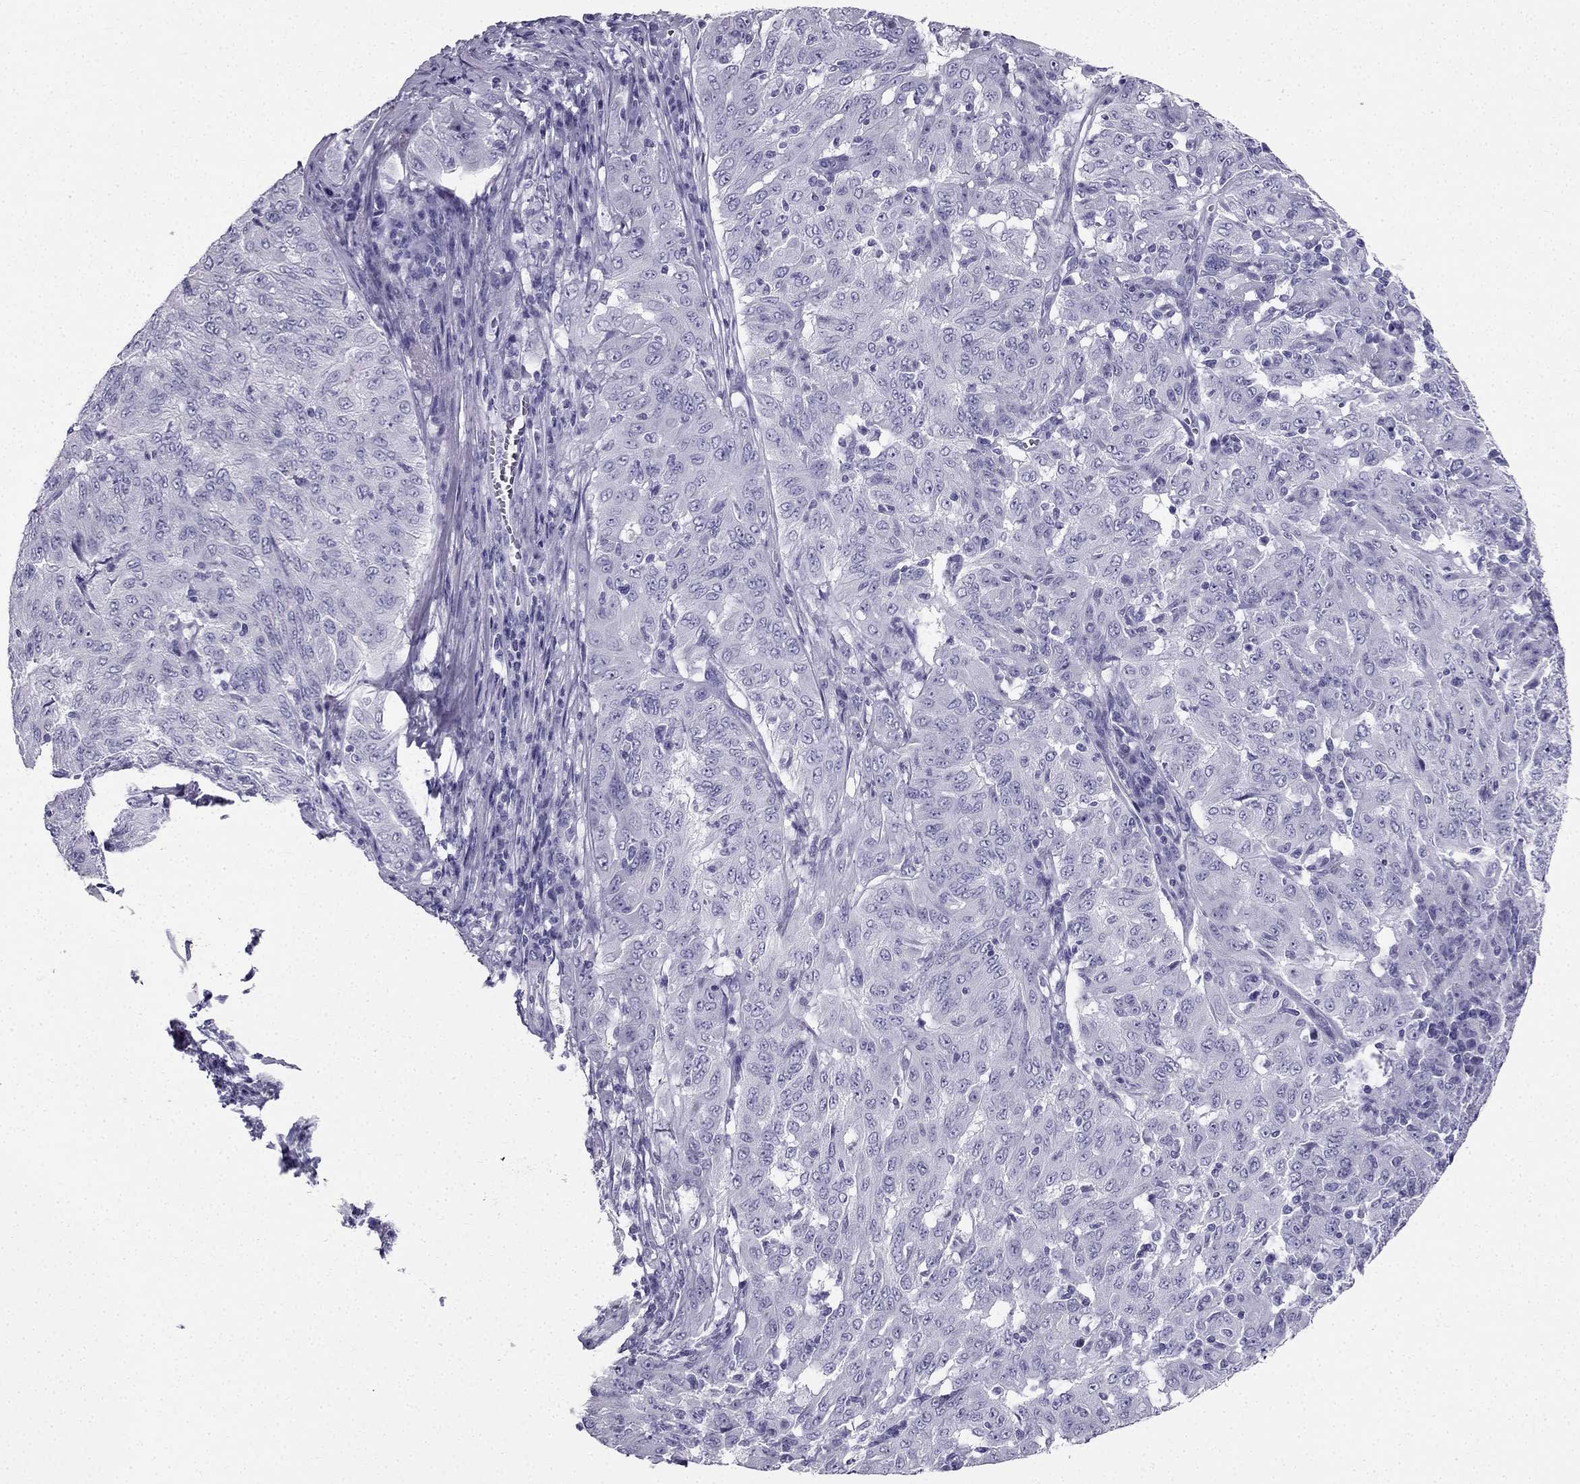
{"staining": {"intensity": "negative", "quantity": "none", "location": "none"}, "tissue": "pancreatic cancer", "cell_type": "Tumor cells", "image_type": "cancer", "snomed": [{"axis": "morphology", "description": "Adenocarcinoma, NOS"}, {"axis": "topography", "description": "Pancreas"}], "caption": "An immunohistochemistry image of pancreatic cancer (adenocarcinoma) is shown. There is no staining in tumor cells of pancreatic cancer (adenocarcinoma). The staining was performed using DAB to visualize the protein expression in brown, while the nuclei were stained in blue with hematoxylin (Magnification: 20x).", "gene": "TFF3", "patient": {"sex": "male", "age": 63}}